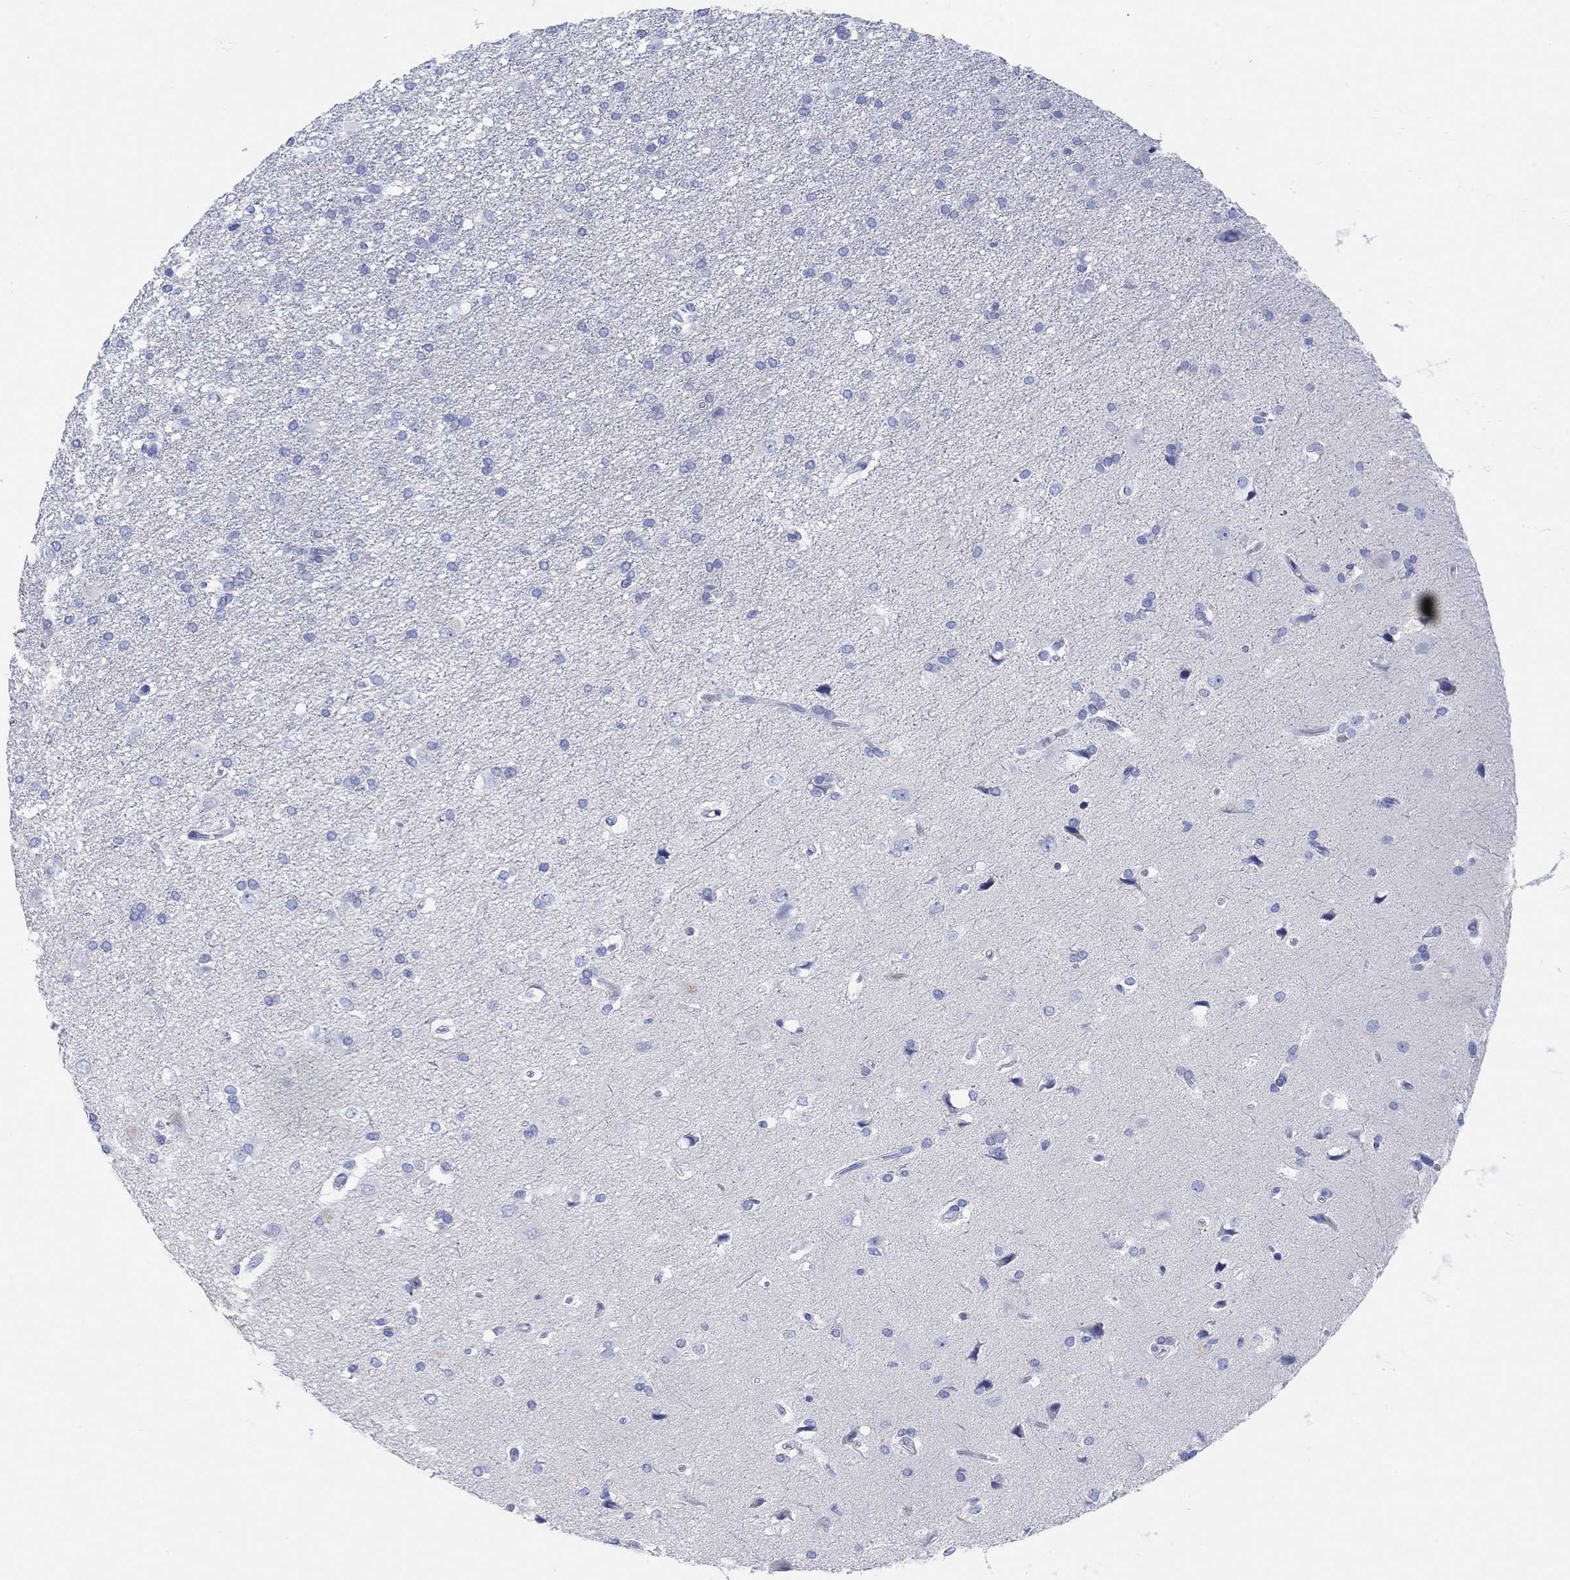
{"staining": {"intensity": "negative", "quantity": "none", "location": "none"}, "tissue": "glioma", "cell_type": "Tumor cells", "image_type": "cancer", "snomed": [{"axis": "morphology", "description": "Glioma, malignant, High grade"}, {"axis": "topography", "description": "Brain"}], "caption": "Malignant high-grade glioma stained for a protein using immunohistochemistry (IHC) displays no positivity tumor cells.", "gene": "AK8", "patient": {"sex": "female", "age": 63}}